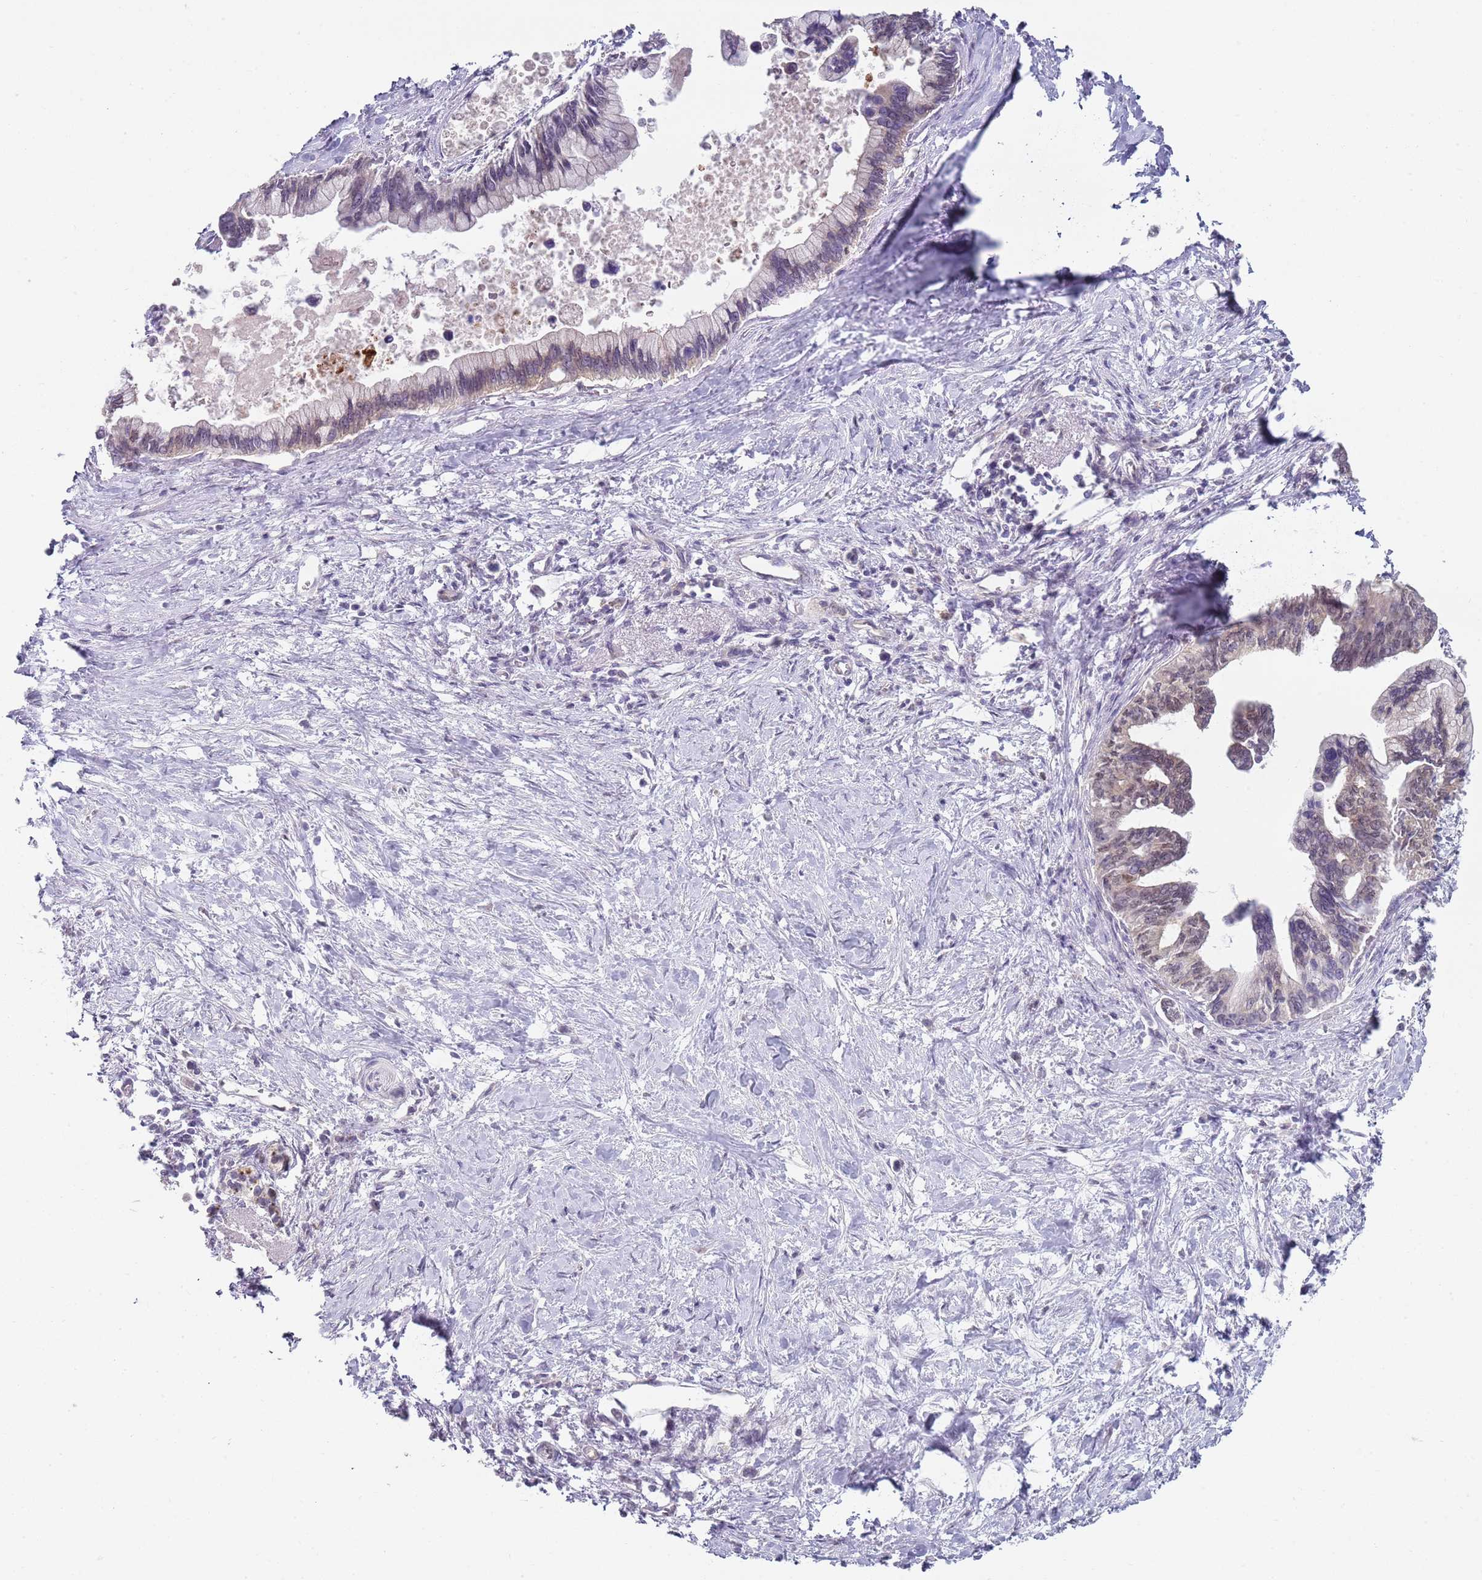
{"staining": {"intensity": "negative", "quantity": "none", "location": "none"}, "tissue": "pancreatic cancer", "cell_type": "Tumor cells", "image_type": "cancer", "snomed": [{"axis": "morphology", "description": "Adenocarcinoma, NOS"}, {"axis": "topography", "description": "Pancreas"}], "caption": "Immunohistochemistry (IHC) of human pancreatic cancer (adenocarcinoma) exhibits no expression in tumor cells. (Immunohistochemistry, brightfield microscopy, high magnification).", "gene": "SMARCAL1", "patient": {"sex": "female", "age": 83}}